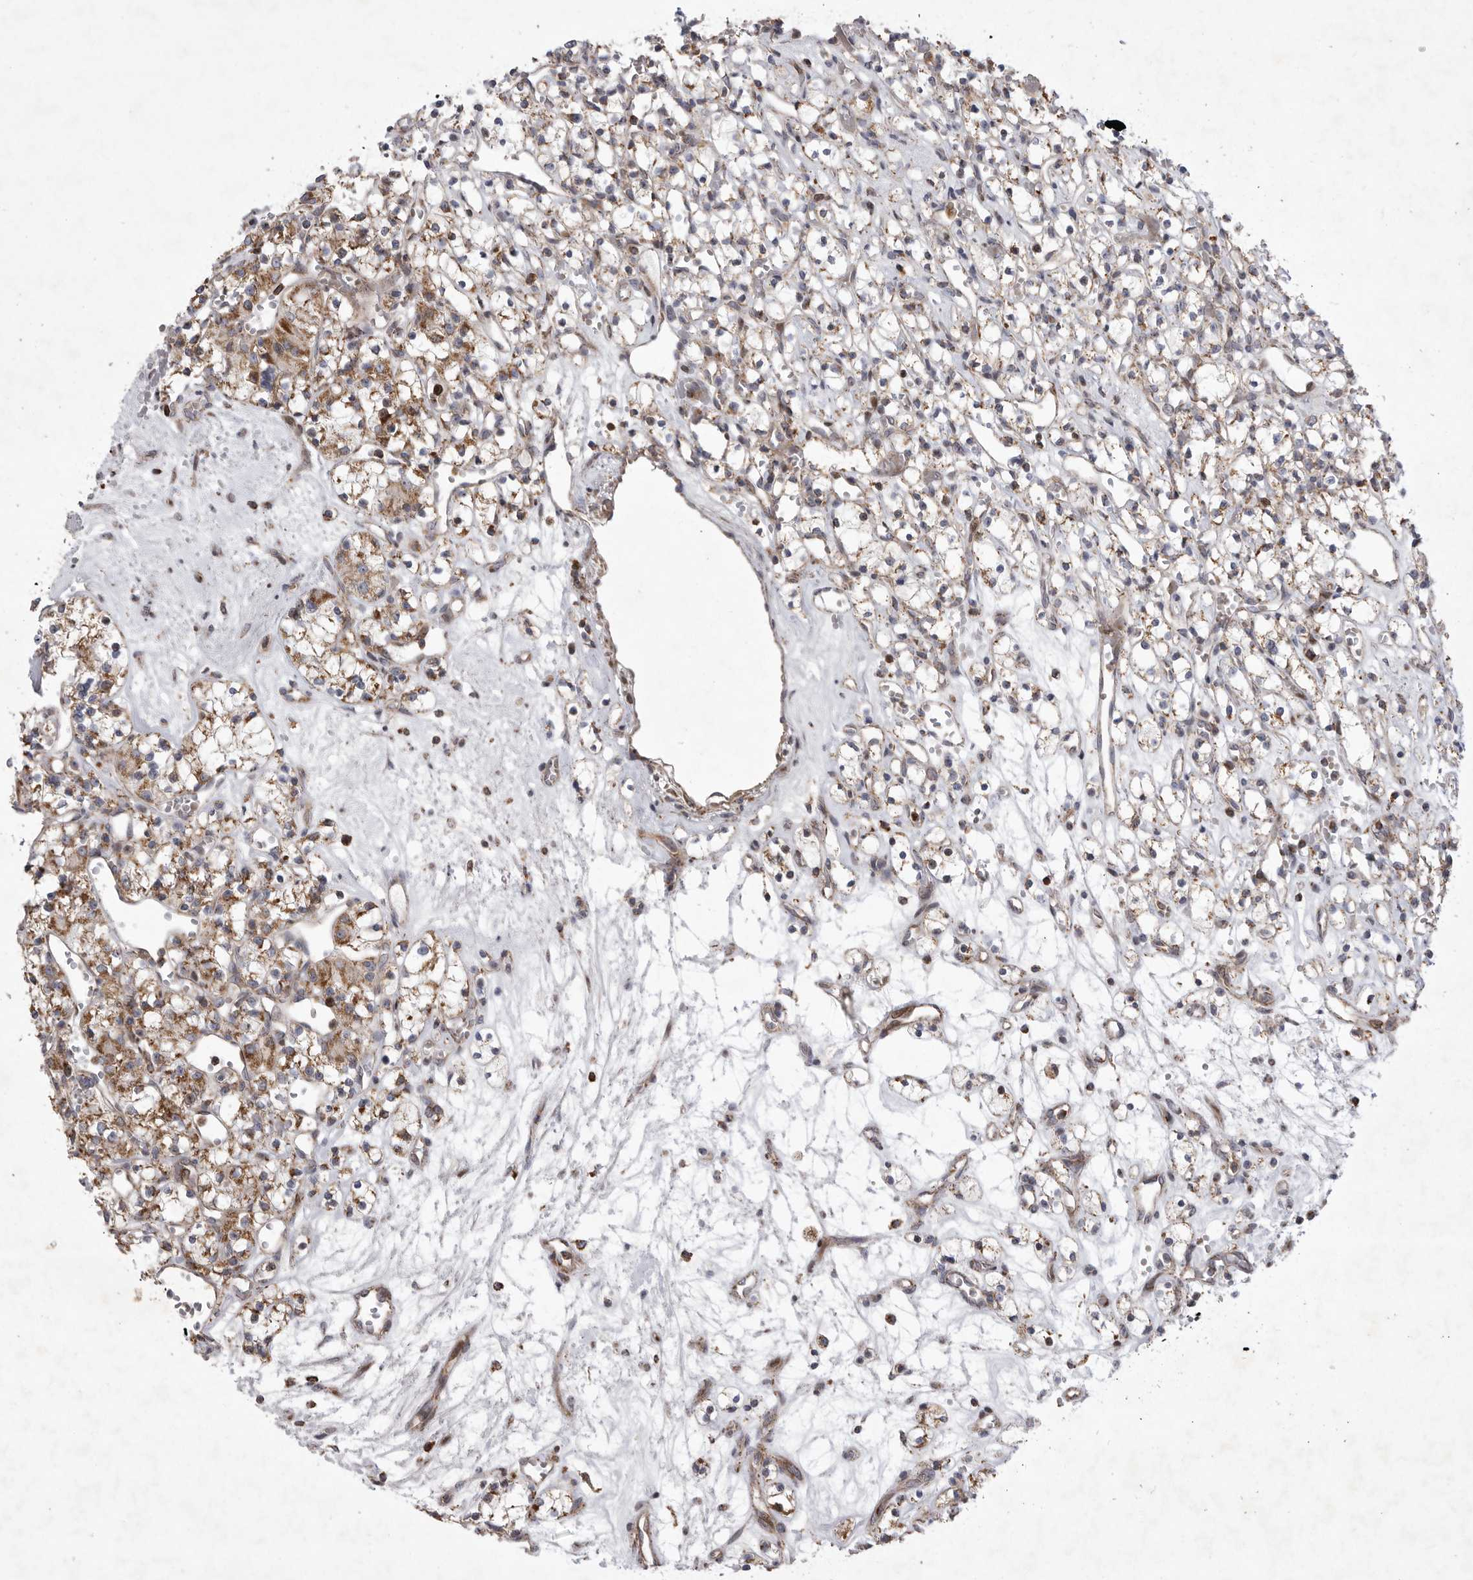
{"staining": {"intensity": "moderate", "quantity": ">75%", "location": "cytoplasmic/membranous"}, "tissue": "renal cancer", "cell_type": "Tumor cells", "image_type": "cancer", "snomed": [{"axis": "morphology", "description": "Adenocarcinoma, NOS"}, {"axis": "topography", "description": "Kidney"}], "caption": "Immunohistochemistry (IHC) of human renal cancer (adenocarcinoma) displays medium levels of moderate cytoplasmic/membranous expression in approximately >75% of tumor cells.", "gene": "MPZL1", "patient": {"sex": "female", "age": 59}}